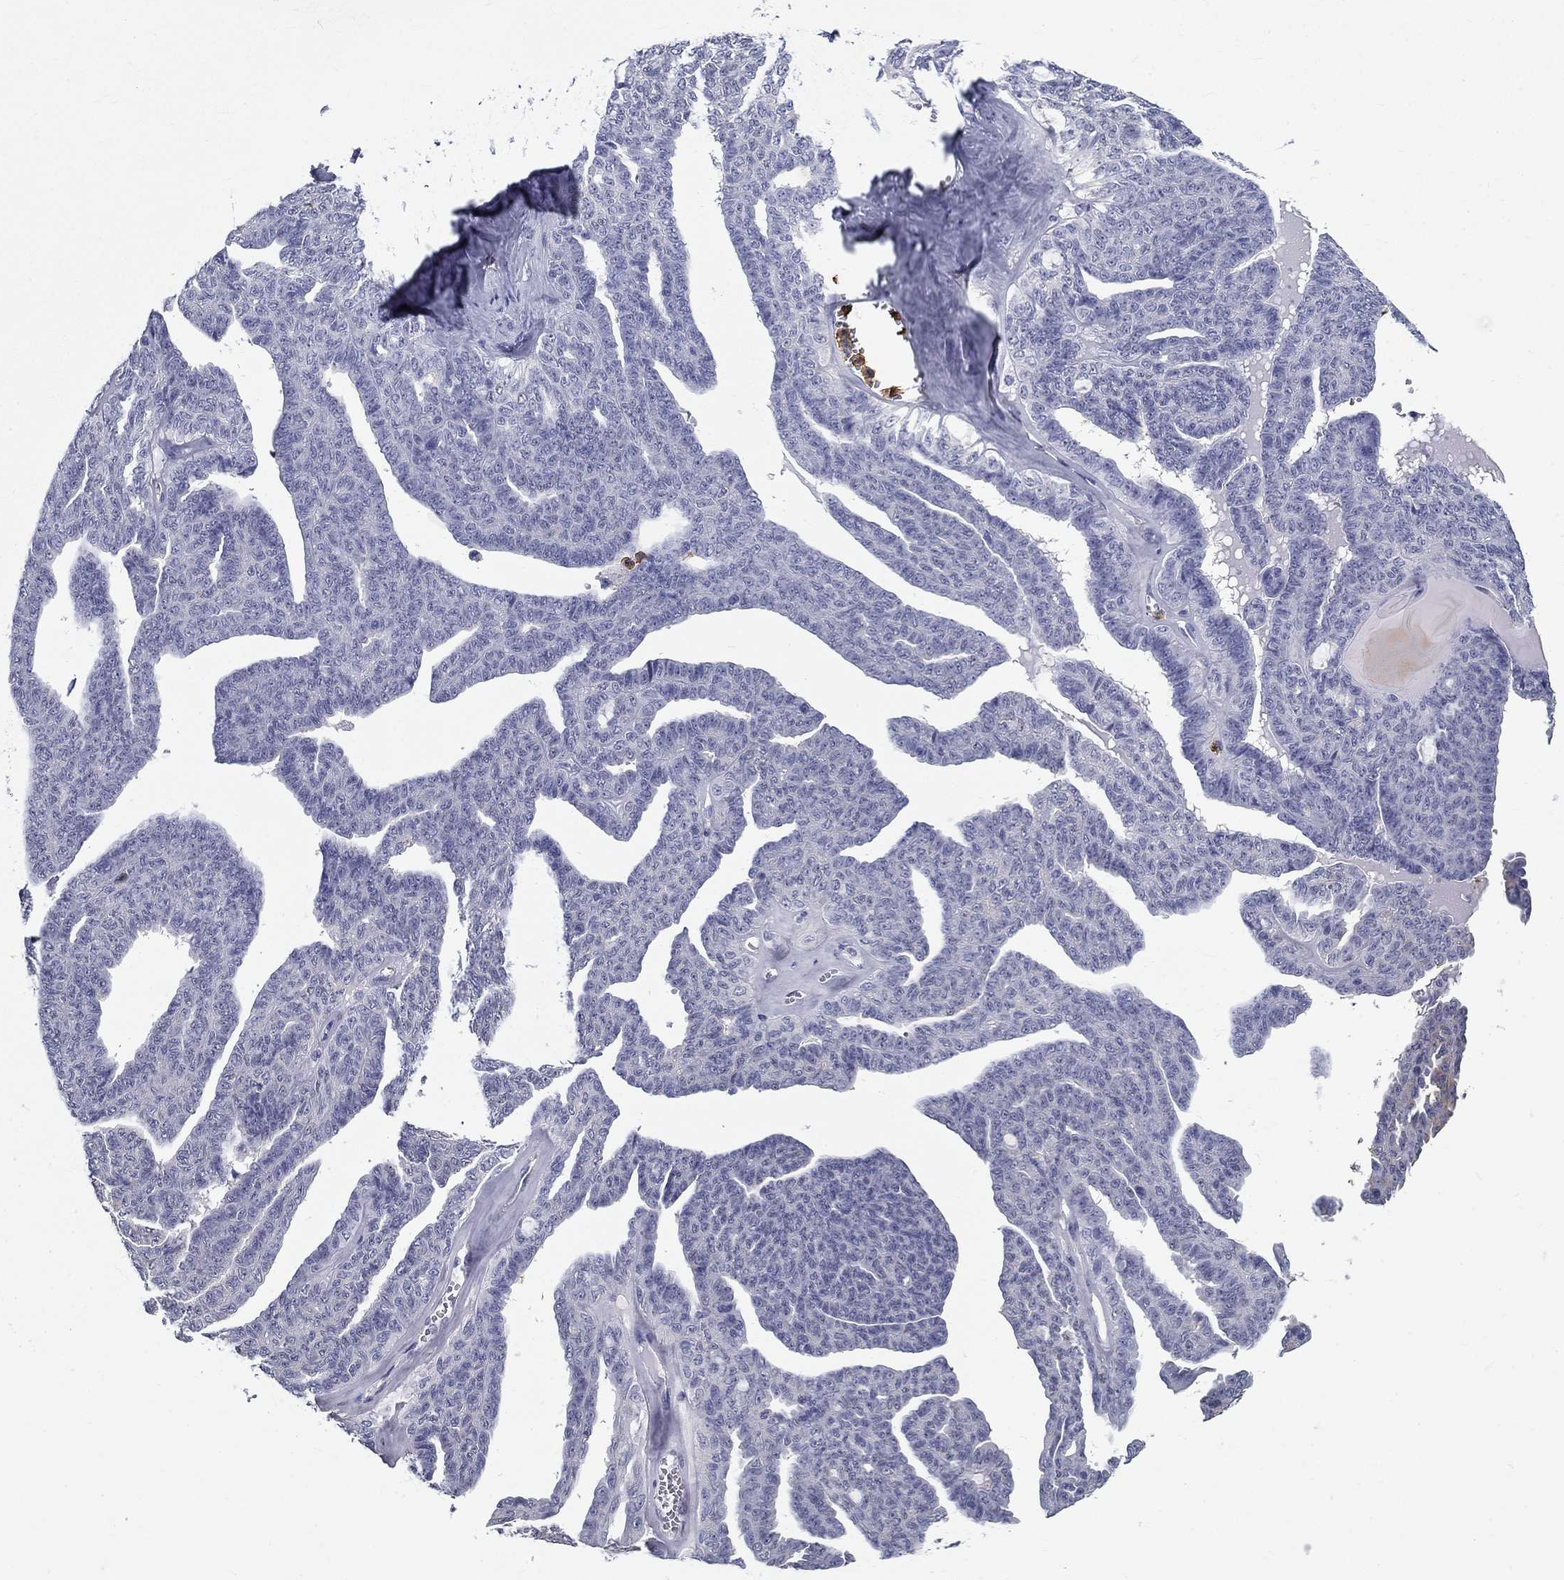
{"staining": {"intensity": "negative", "quantity": "none", "location": "none"}, "tissue": "ovarian cancer", "cell_type": "Tumor cells", "image_type": "cancer", "snomed": [{"axis": "morphology", "description": "Cystadenocarcinoma, serous, NOS"}, {"axis": "topography", "description": "Ovary"}], "caption": "Immunohistochemical staining of human serous cystadenocarcinoma (ovarian) exhibits no significant expression in tumor cells.", "gene": "IGSF8", "patient": {"sex": "female", "age": 71}}